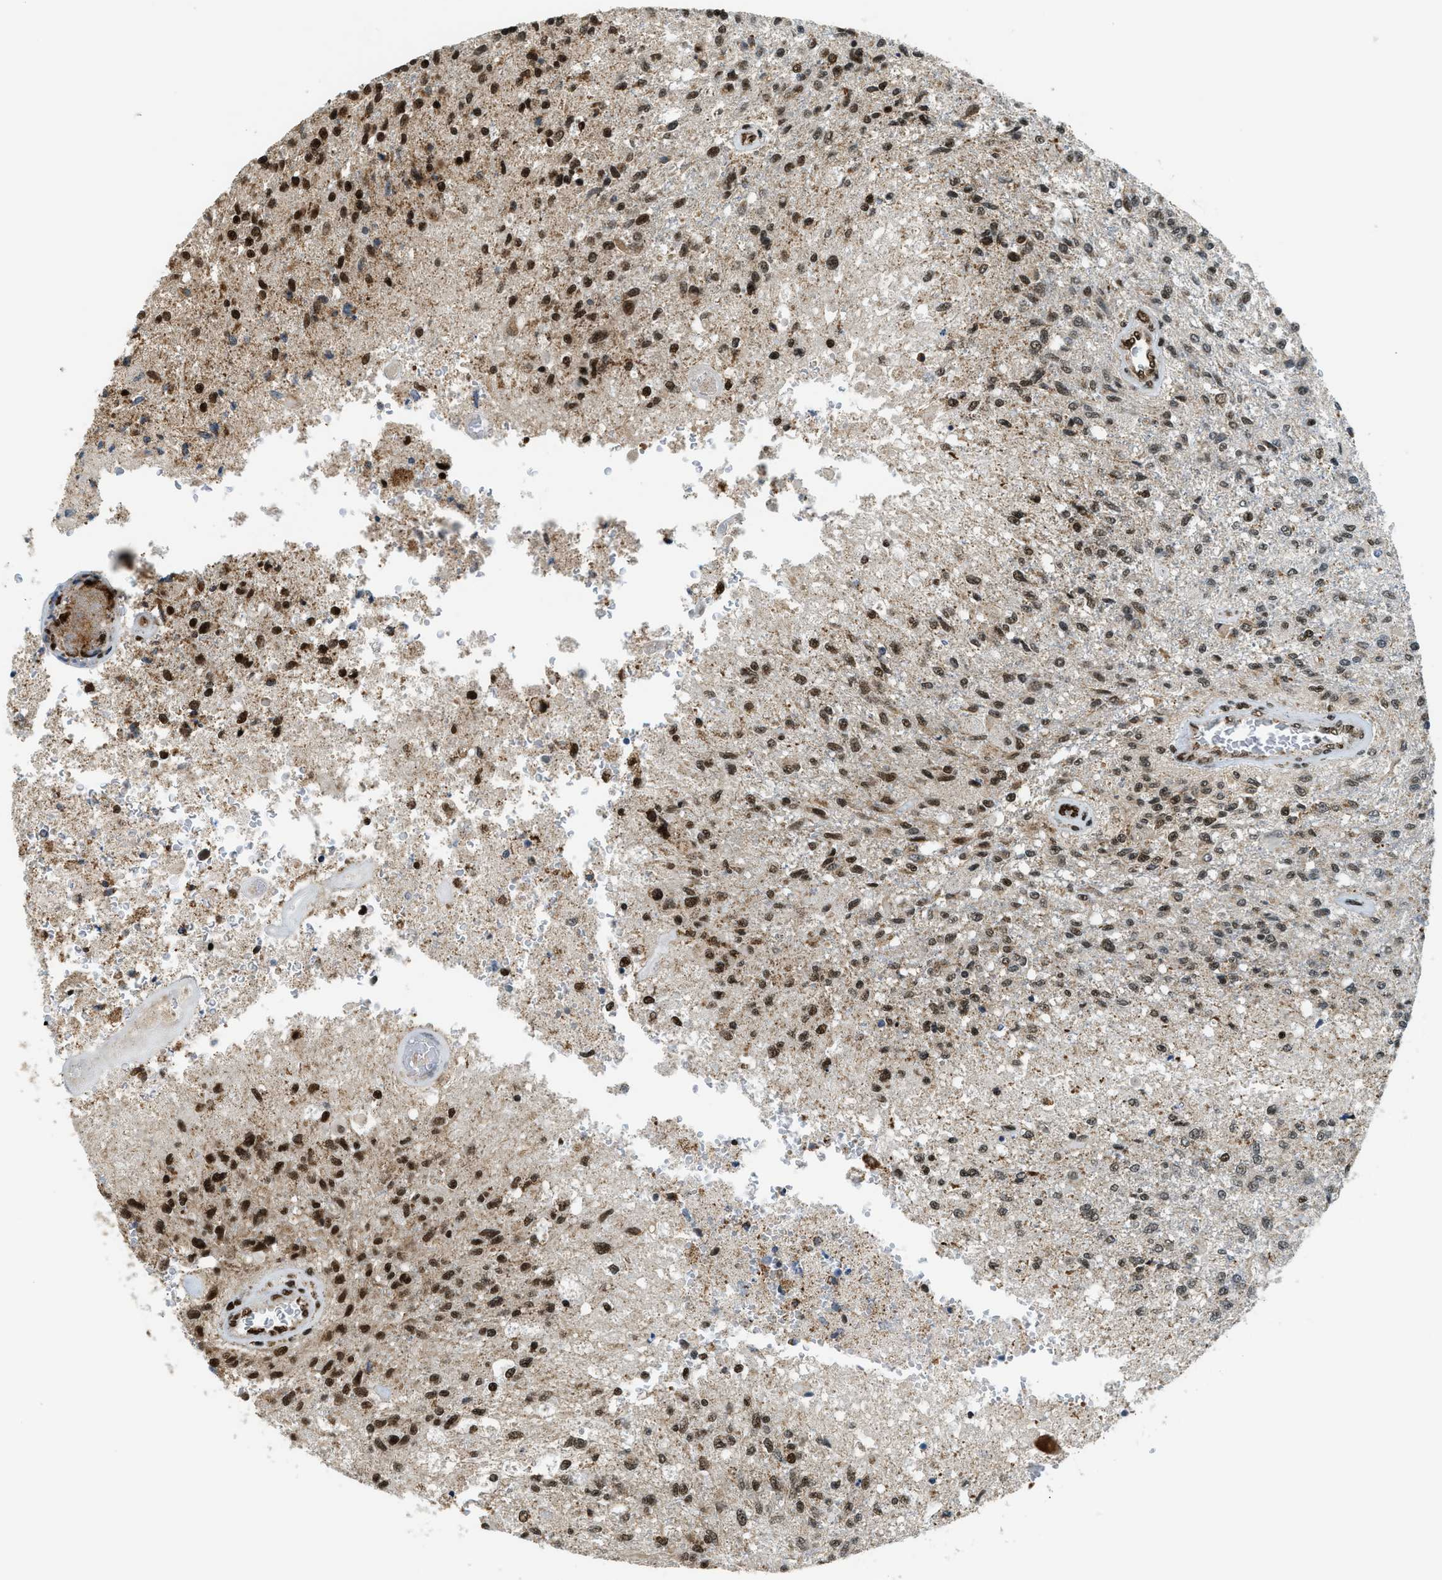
{"staining": {"intensity": "strong", "quantity": ">75%", "location": "nuclear"}, "tissue": "glioma", "cell_type": "Tumor cells", "image_type": "cancer", "snomed": [{"axis": "morphology", "description": "Normal tissue, NOS"}, {"axis": "morphology", "description": "Glioma, malignant, High grade"}, {"axis": "topography", "description": "Cerebral cortex"}], "caption": "Immunohistochemical staining of glioma shows strong nuclear protein positivity in approximately >75% of tumor cells.", "gene": "GABPB1", "patient": {"sex": "male", "age": 77}}